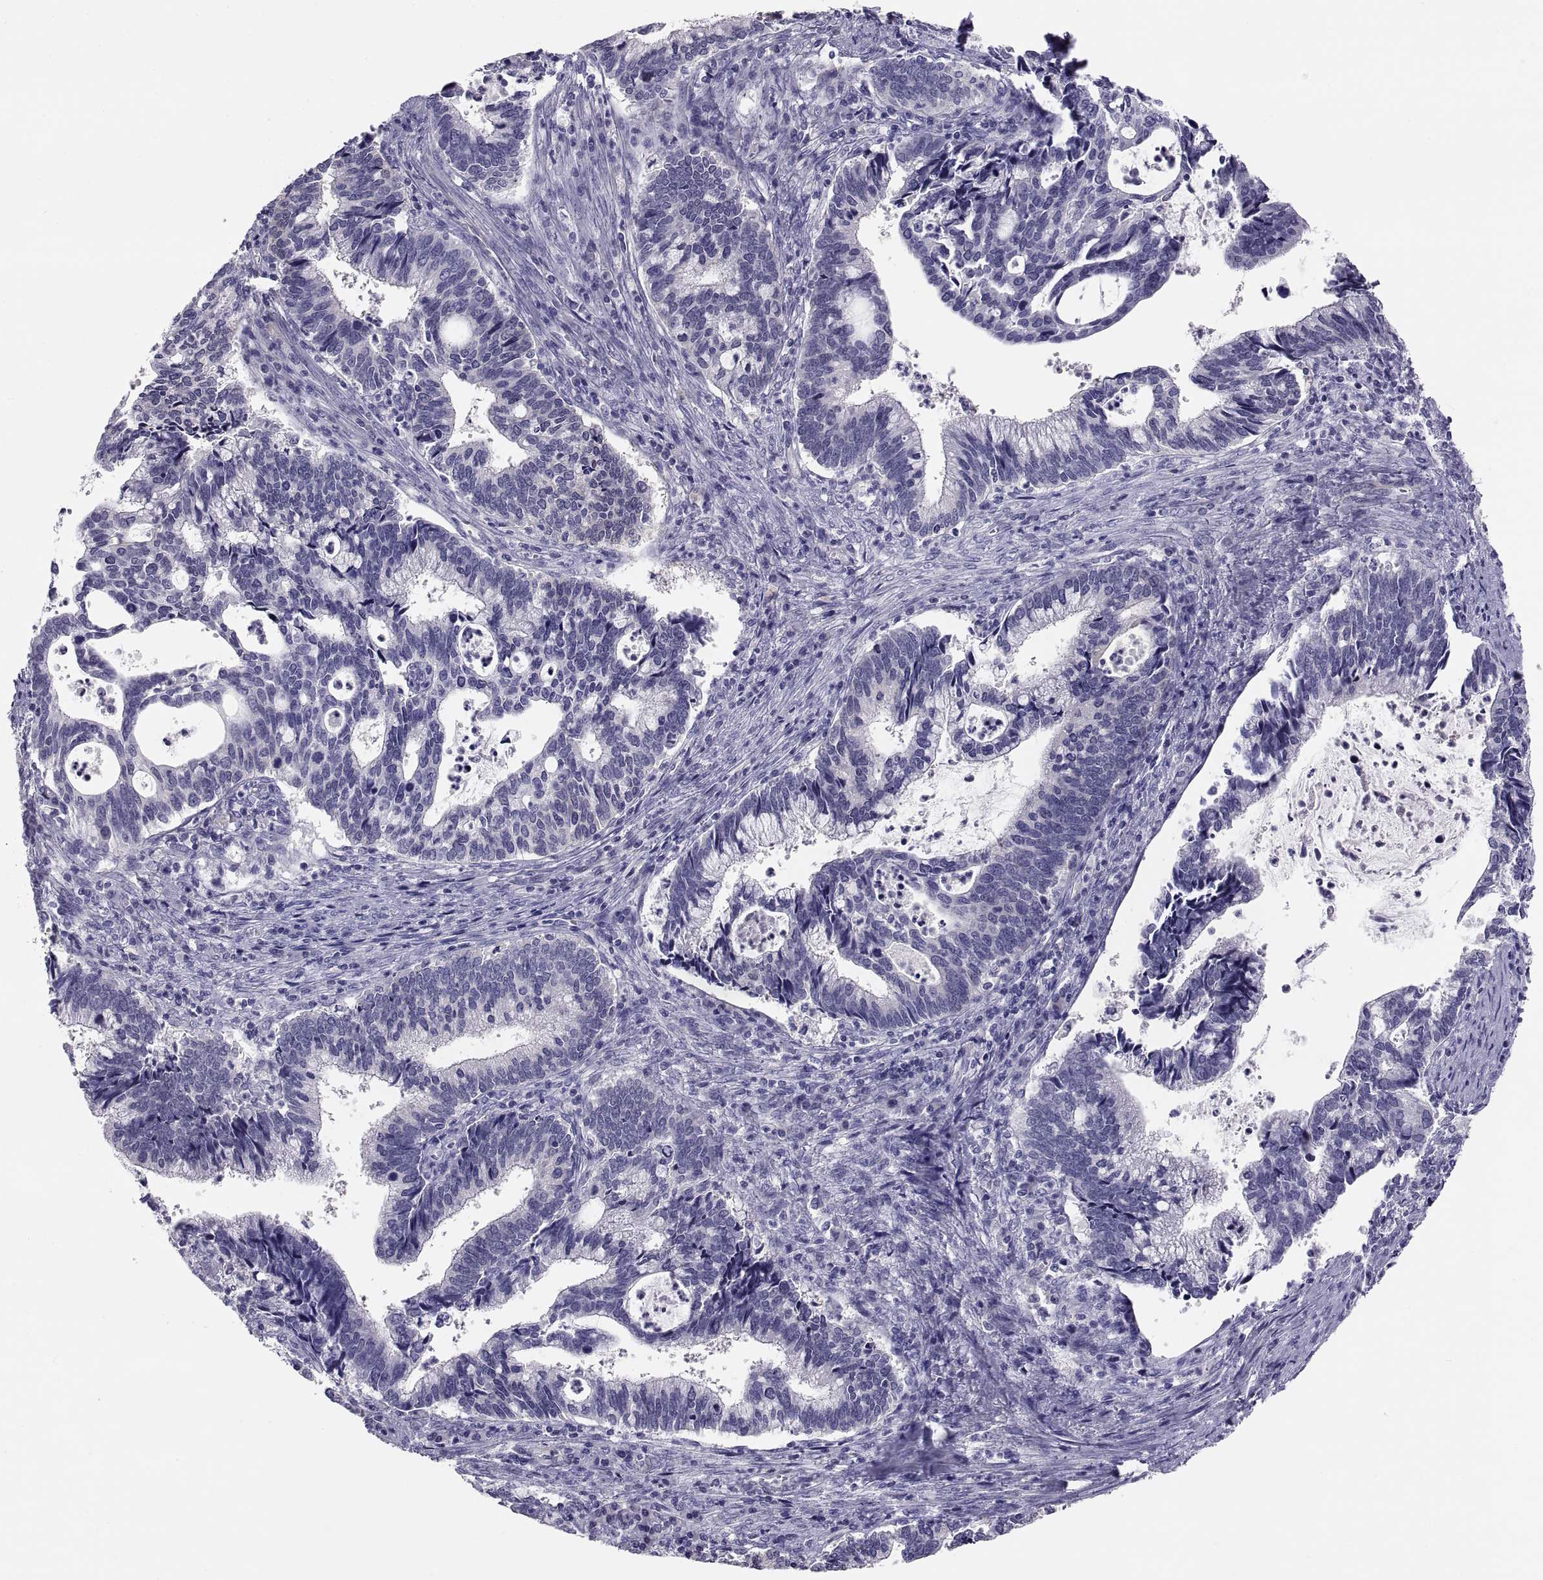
{"staining": {"intensity": "negative", "quantity": "none", "location": "none"}, "tissue": "cervical cancer", "cell_type": "Tumor cells", "image_type": "cancer", "snomed": [{"axis": "morphology", "description": "Adenocarcinoma, NOS"}, {"axis": "topography", "description": "Cervix"}], "caption": "Cervical cancer was stained to show a protein in brown. There is no significant staining in tumor cells.", "gene": "STRC", "patient": {"sex": "female", "age": 42}}